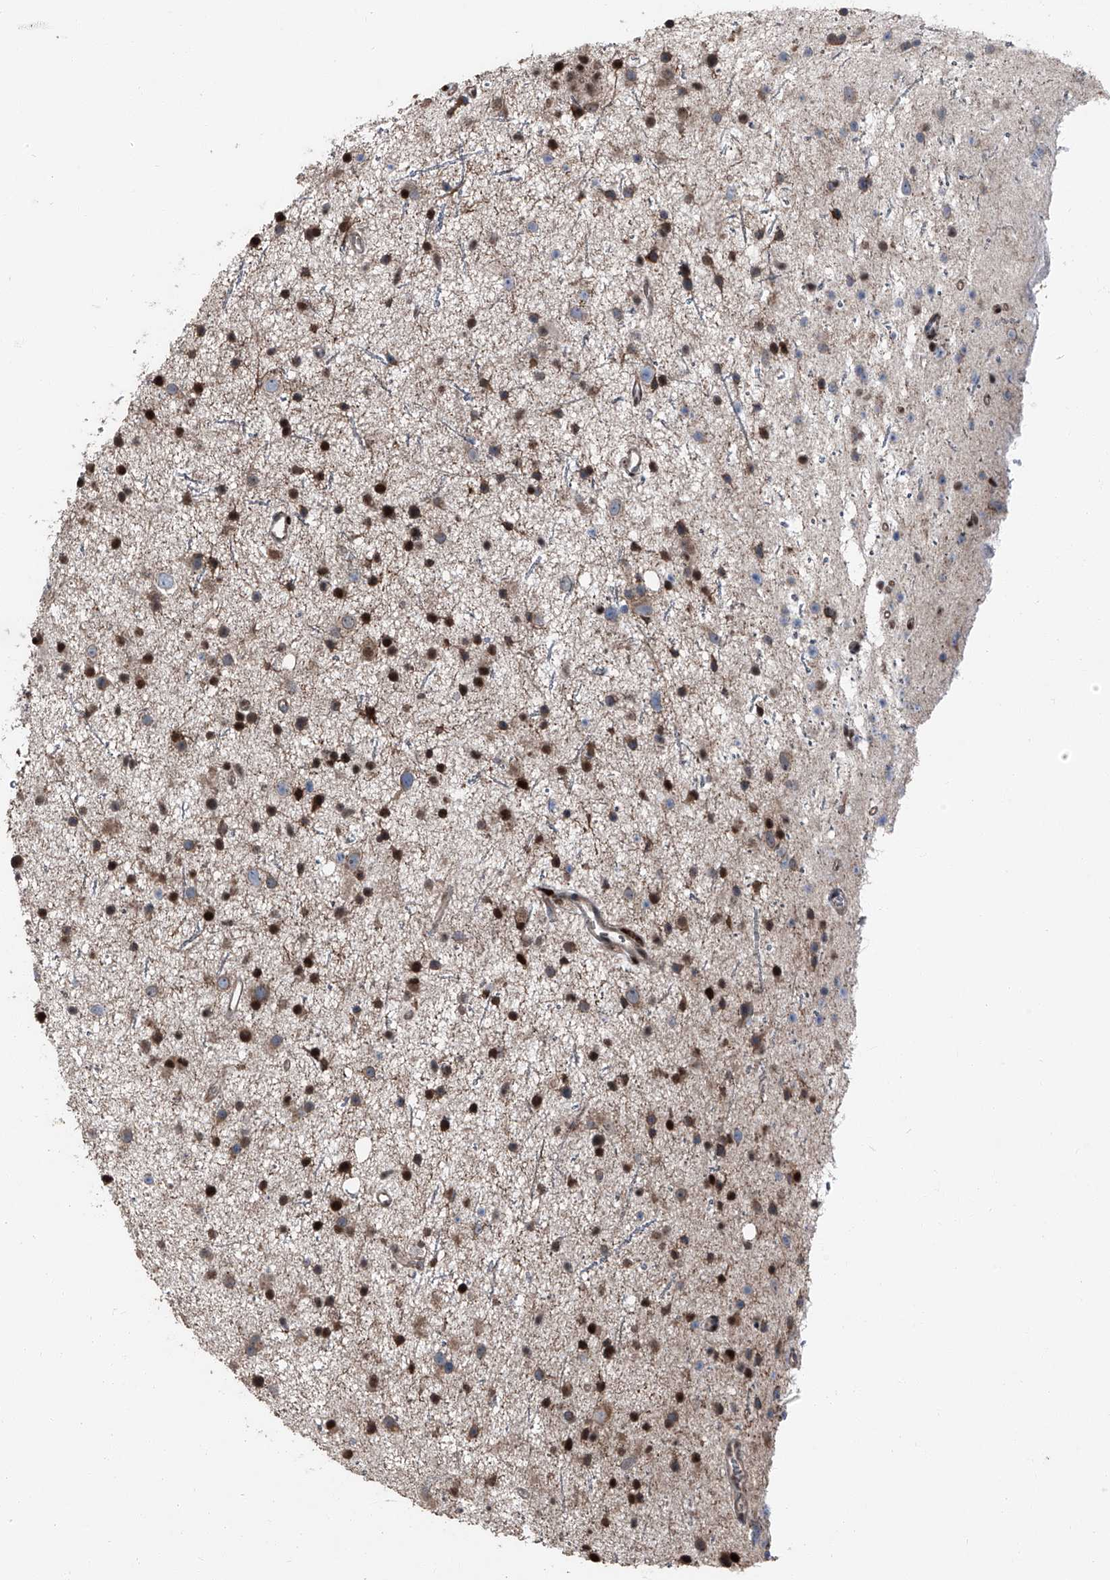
{"staining": {"intensity": "strong", "quantity": "25%-75%", "location": "nuclear"}, "tissue": "glioma", "cell_type": "Tumor cells", "image_type": "cancer", "snomed": [{"axis": "morphology", "description": "Glioma, malignant, Low grade"}, {"axis": "topography", "description": "Cerebral cortex"}], "caption": "Immunohistochemistry of glioma demonstrates high levels of strong nuclear staining in about 25%-75% of tumor cells.", "gene": "FKBP5", "patient": {"sex": "female", "age": 39}}